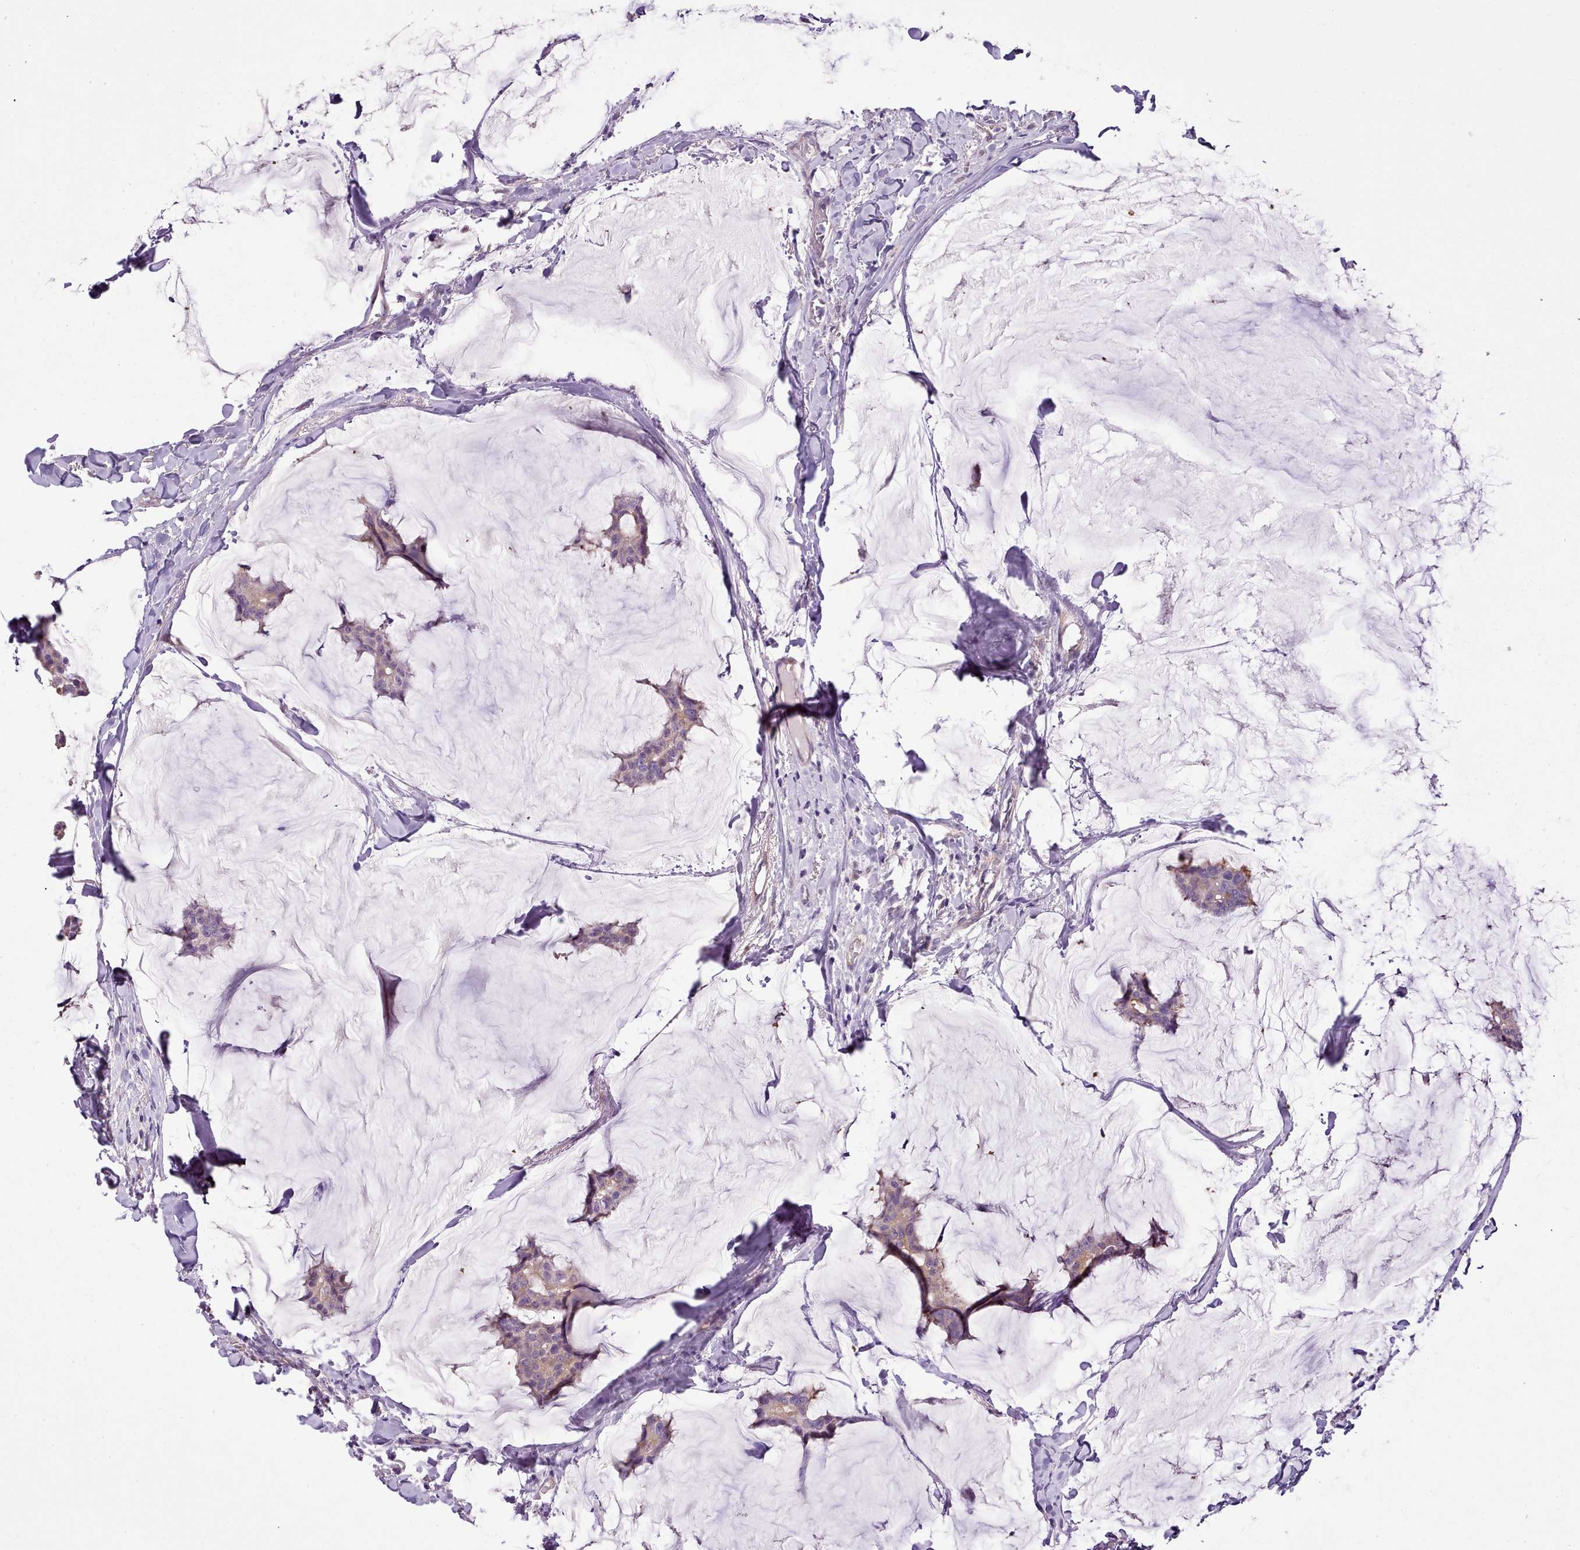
{"staining": {"intensity": "negative", "quantity": "none", "location": "none"}, "tissue": "breast cancer", "cell_type": "Tumor cells", "image_type": "cancer", "snomed": [{"axis": "morphology", "description": "Duct carcinoma"}, {"axis": "topography", "description": "Breast"}], "caption": "A high-resolution image shows IHC staining of invasive ductal carcinoma (breast), which shows no significant positivity in tumor cells.", "gene": "SETX", "patient": {"sex": "female", "age": 93}}